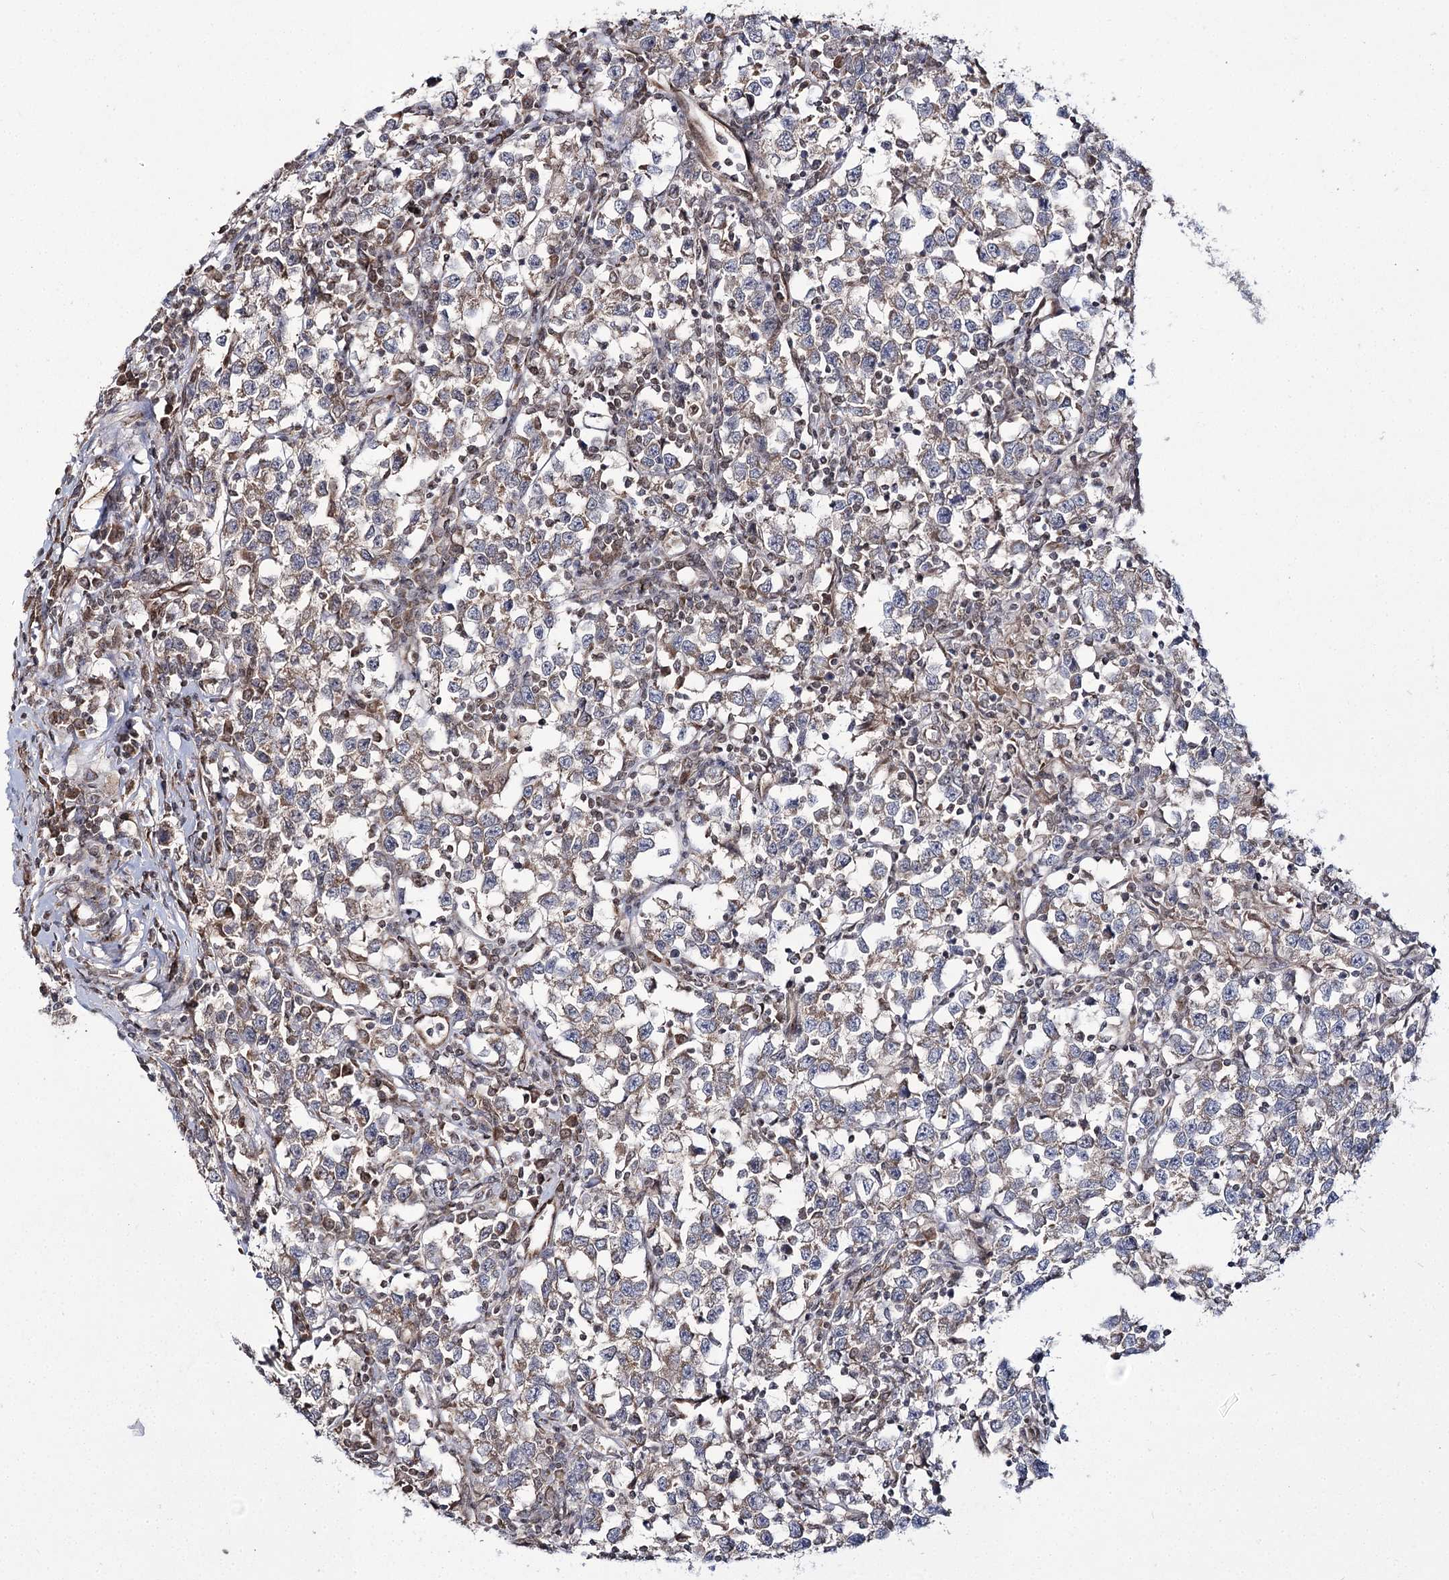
{"staining": {"intensity": "weak", "quantity": "25%-75%", "location": "cytoplasmic/membranous"}, "tissue": "testis cancer", "cell_type": "Tumor cells", "image_type": "cancer", "snomed": [{"axis": "morphology", "description": "Normal tissue, NOS"}, {"axis": "morphology", "description": "Seminoma, NOS"}, {"axis": "topography", "description": "Testis"}], "caption": "Immunohistochemical staining of testis seminoma demonstrates low levels of weak cytoplasmic/membranous protein positivity in about 25%-75% of tumor cells.", "gene": "TRNT1", "patient": {"sex": "male", "age": 43}}